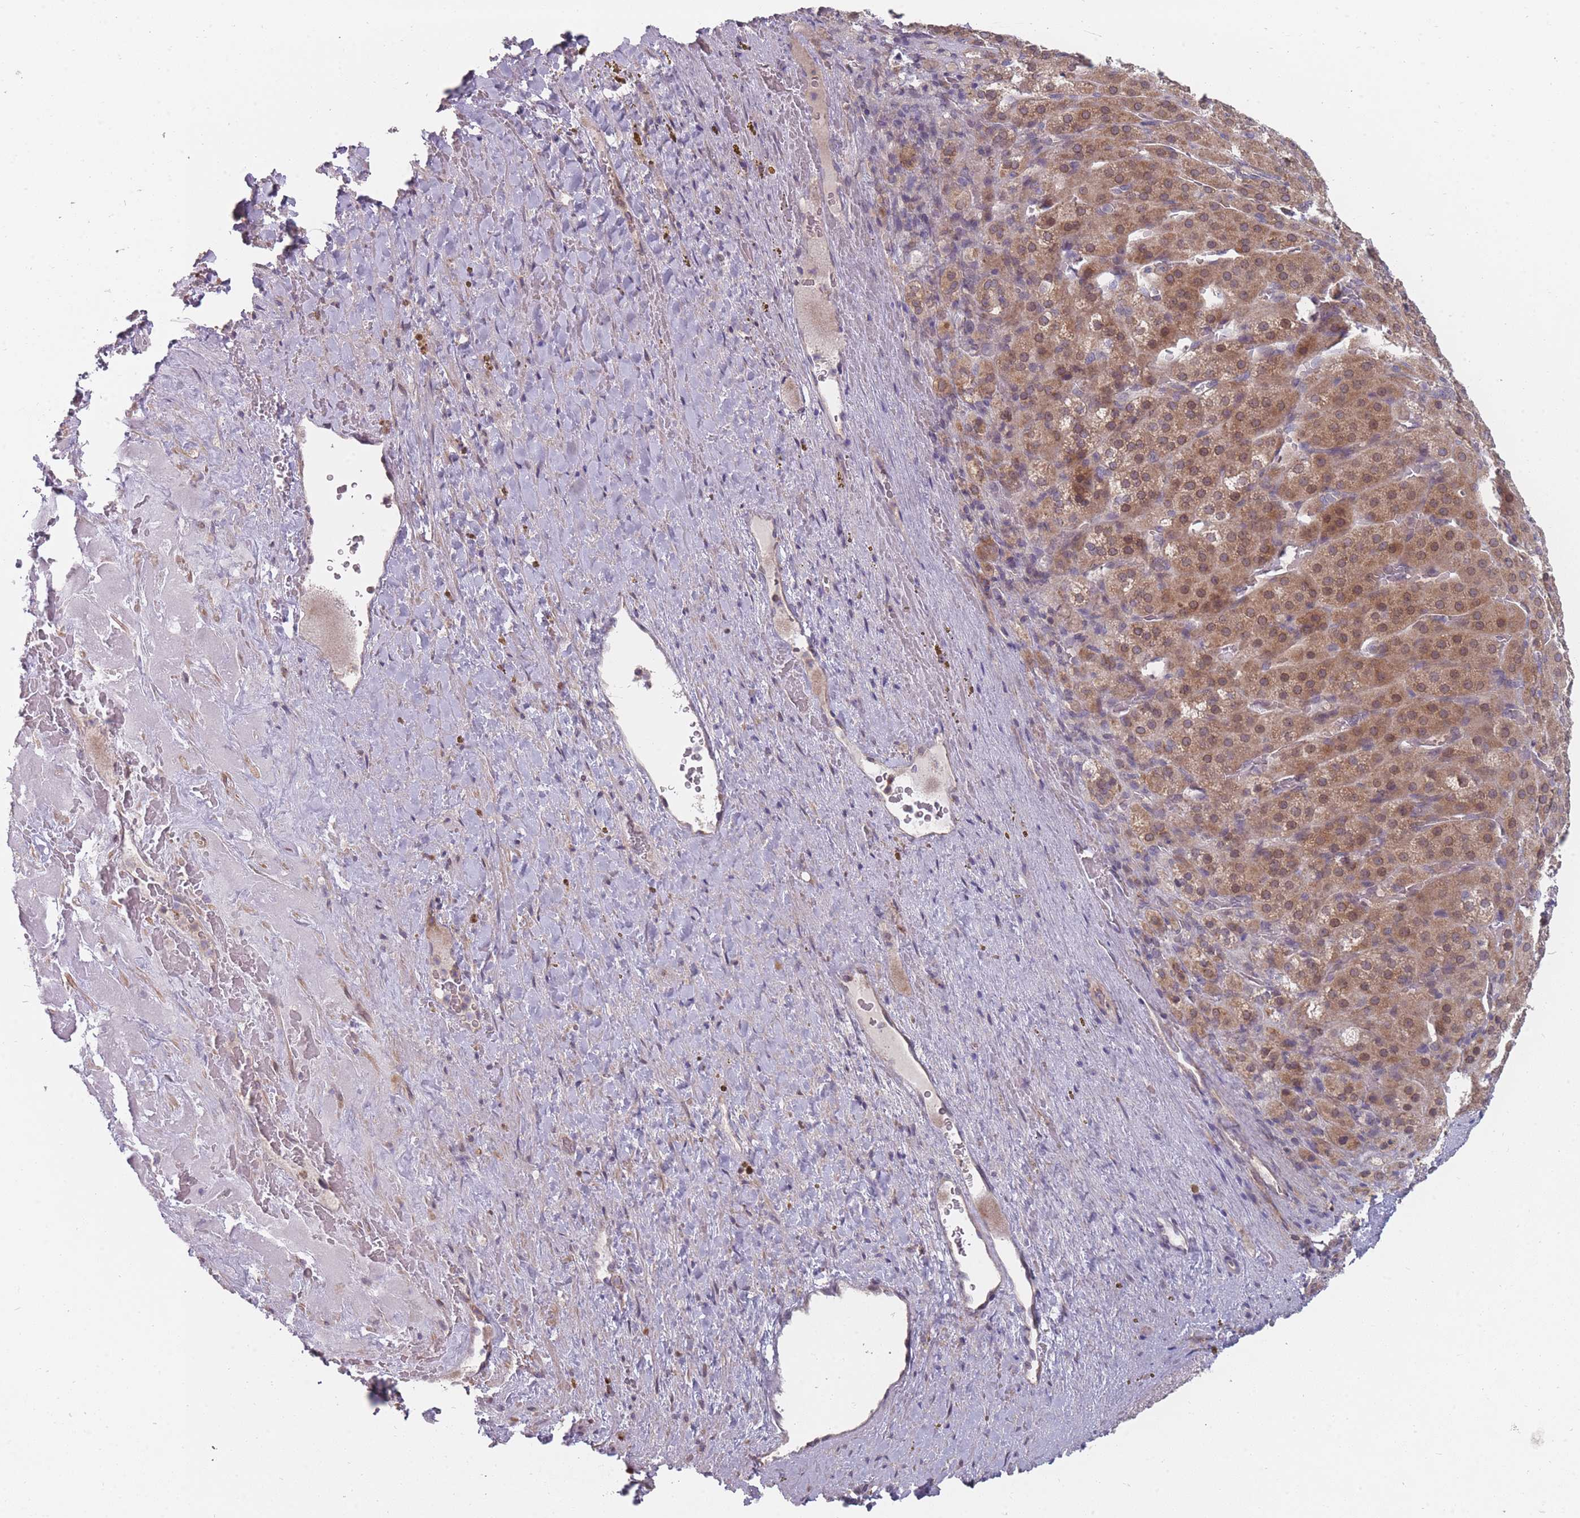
{"staining": {"intensity": "moderate", "quantity": ">75%", "location": "cytoplasmic/membranous,nuclear"}, "tissue": "adrenal gland", "cell_type": "Glandular cells", "image_type": "normal", "snomed": [{"axis": "morphology", "description": "Normal tissue, NOS"}, {"axis": "topography", "description": "Adrenal gland"}], "caption": "Adrenal gland was stained to show a protein in brown. There is medium levels of moderate cytoplasmic/membranous,nuclear expression in approximately >75% of glandular cells.", "gene": "PCDH12", "patient": {"sex": "female", "age": 41}}